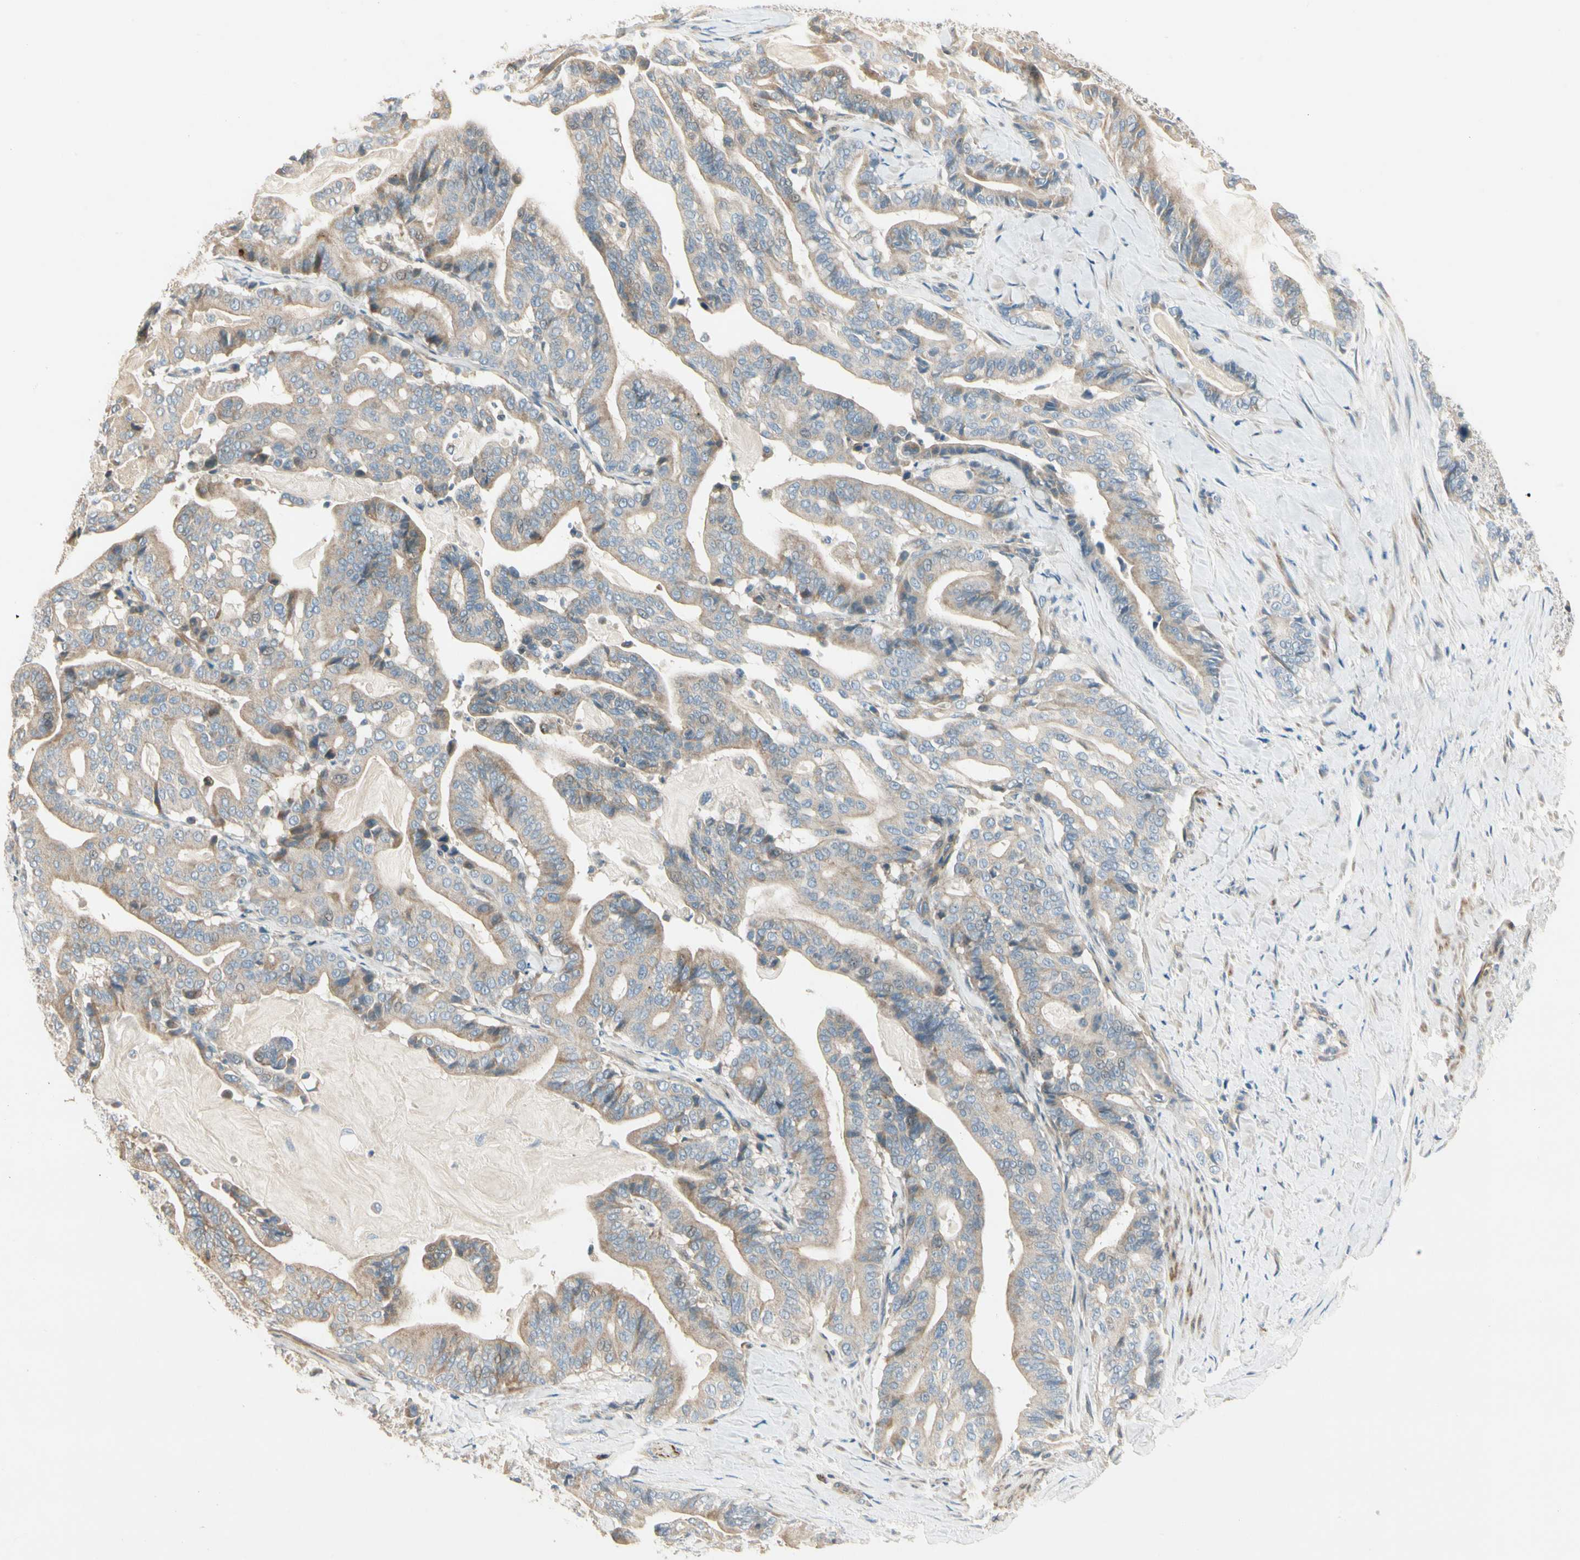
{"staining": {"intensity": "moderate", "quantity": ">75%", "location": "cytoplasmic/membranous"}, "tissue": "pancreatic cancer", "cell_type": "Tumor cells", "image_type": "cancer", "snomed": [{"axis": "morphology", "description": "Adenocarcinoma, NOS"}, {"axis": "topography", "description": "Pancreas"}], "caption": "Immunohistochemistry staining of pancreatic cancer, which displays medium levels of moderate cytoplasmic/membranous expression in about >75% of tumor cells indicating moderate cytoplasmic/membranous protein staining. The staining was performed using DAB (3,3'-diaminobenzidine) (brown) for protein detection and nuclei were counterstained in hematoxylin (blue).", "gene": "ADGRA3", "patient": {"sex": "male", "age": 63}}